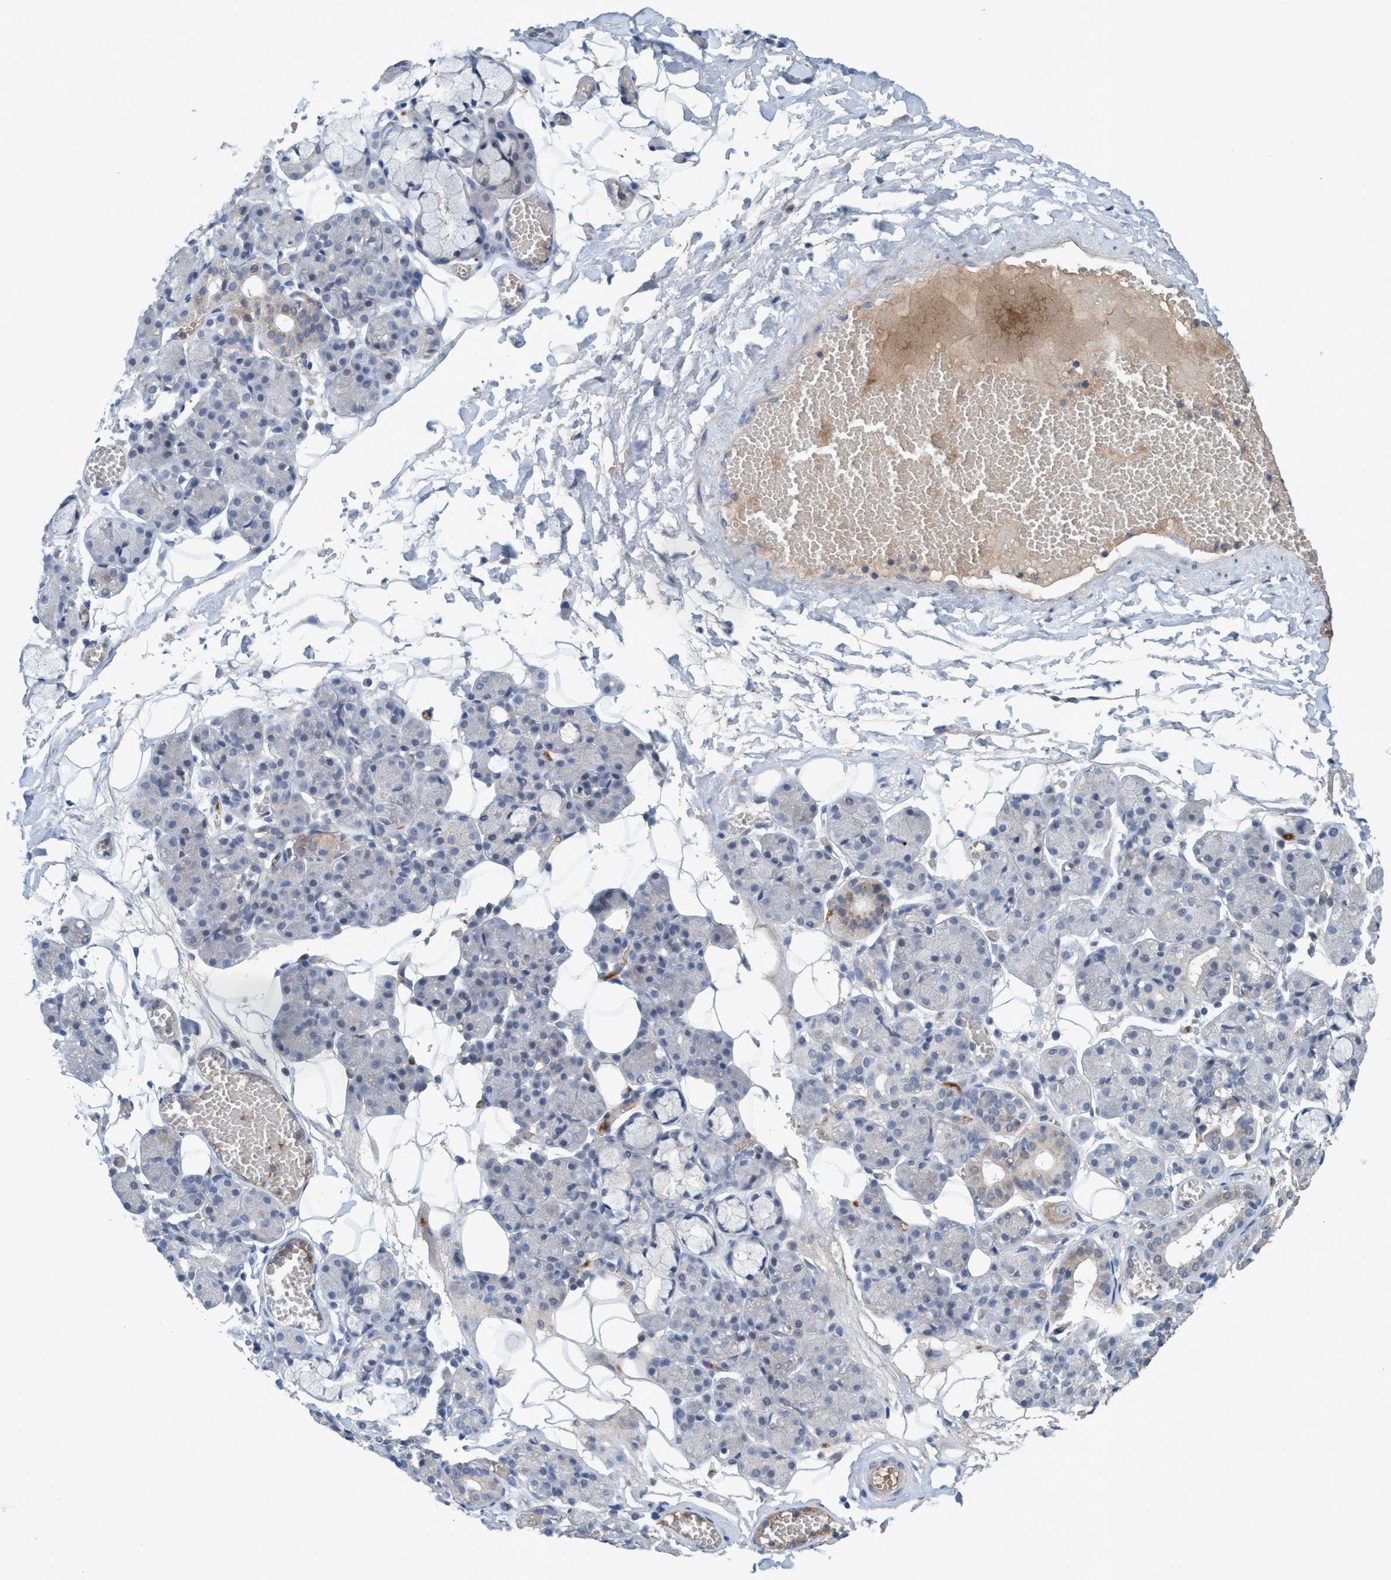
{"staining": {"intensity": "negative", "quantity": "none", "location": "none"}, "tissue": "salivary gland", "cell_type": "Glandular cells", "image_type": "normal", "snomed": [{"axis": "morphology", "description": "Normal tissue, NOS"}, {"axis": "topography", "description": "Salivary gland"}], "caption": "Unremarkable salivary gland was stained to show a protein in brown. There is no significant staining in glandular cells.", "gene": "RNF208", "patient": {"sex": "male", "age": 63}}